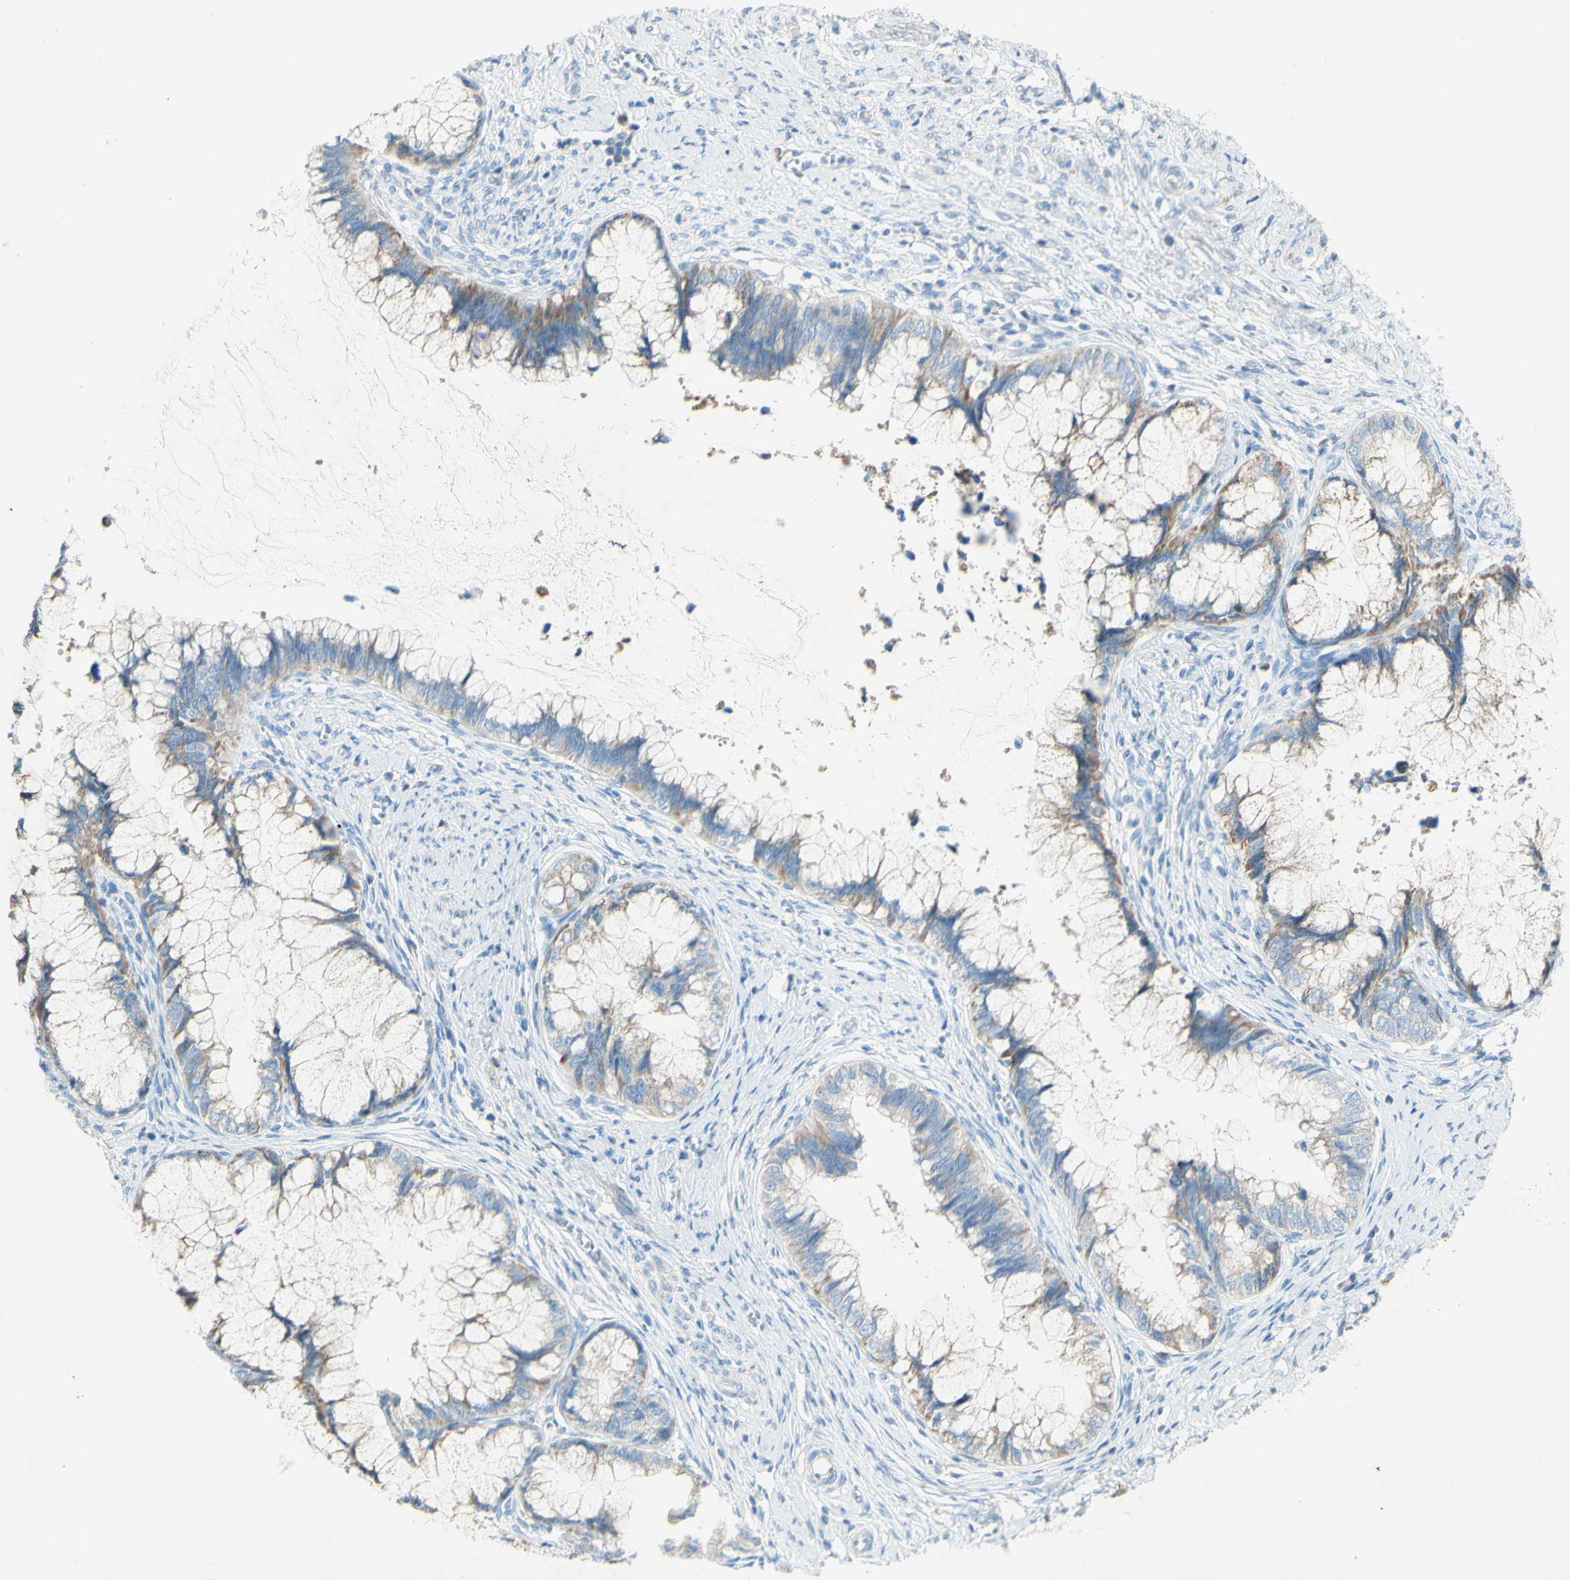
{"staining": {"intensity": "negative", "quantity": "none", "location": "none"}, "tissue": "cervical cancer", "cell_type": "Tumor cells", "image_type": "cancer", "snomed": [{"axis": "morphology", "description": "Adenocarcinoma, NOS"}, {"axis": "topography", "description": "Cervix"}], "caption": "The micrograph displays no staining of tumor cells in adenocarcinoma (cervical).", "gene": "ACADL", "patient": {"sex": "female", "age": 44}}